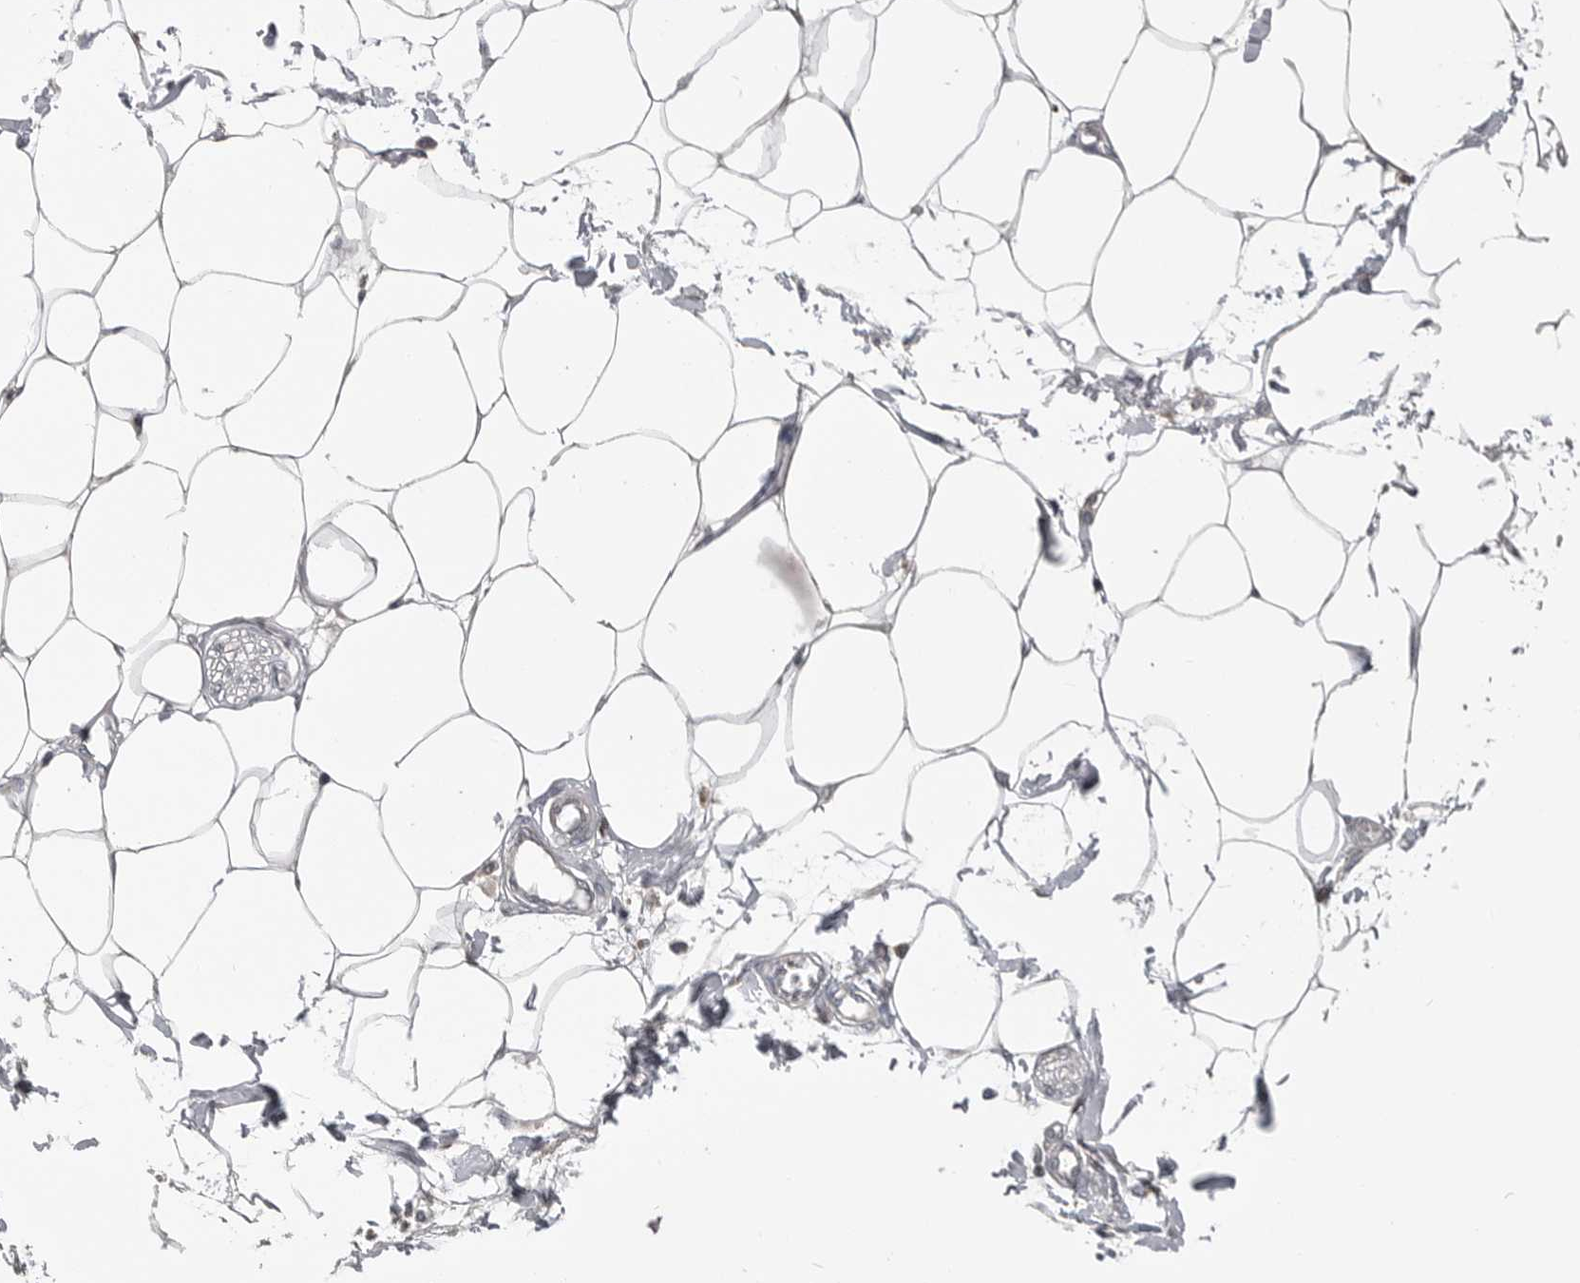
{"staining": {"intensity": "negative", "quantity": "none", "location": "none"}, "tissue": "adipose tissue", "cell_type": "Adipocytes", "image_type": "normal", "snomed": [{"axis": "morphology", "description": "Normal tissue, NOS"}, {"axis": "morphology", "description": "Adenocarcinoma, NOS"}, {"axis": "topography", "description": "Colon"}, {"axis": "topography", "description": "Peripheral nerve tissue"}], "caption": "Adipose tissue was stained to show a protein in brown. There is no significant expression in adipocytes.", "gene": "MAPK13", "patient": {"sex": "male", "age": 14}}